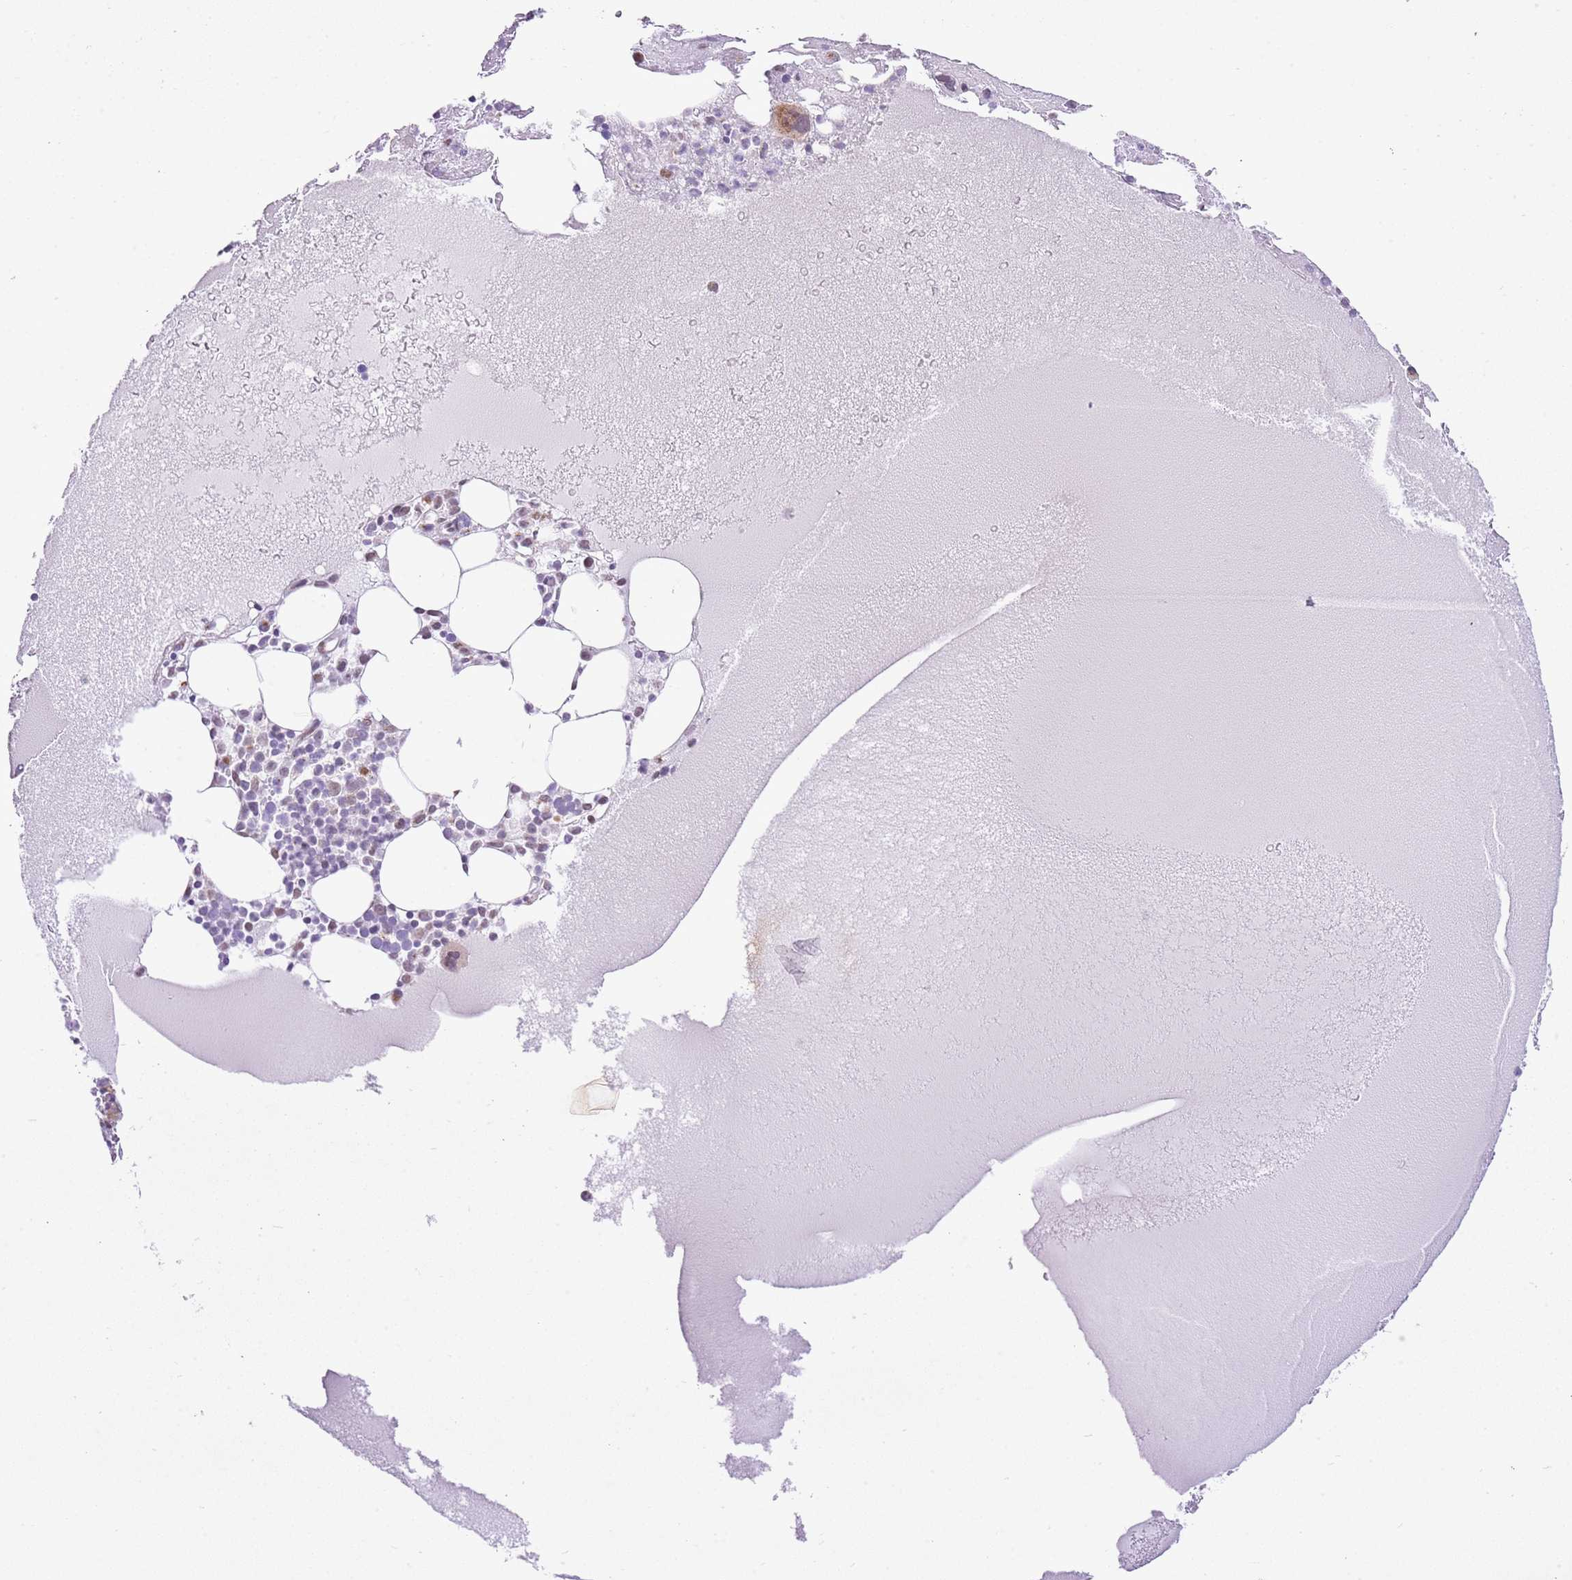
{"staining": {"intensity": "moderate", "quantity": "<25%", "location": "cytoplasmic/membranous,nuclear"}, "tissue": "bone marrow", "cell_type": "Hematopoietic cells", "image_type": "normal", "snomed": [{"axis": "morphology", "description": "Normal tissue, NOS"}, {"axis": "topography", "description": "Bone marrow"}], "caption": "The image demonstrates a brown stain indicating the presence of a protein in the cytoplasmic/membranous,nuclear of hematopoietic cells in bone marrow. (Stains: DAB (3,3'-diaminobenzidine) in brown, nuclei in blue, Microscopy: brightfield microscopy at high magnification).", "gene": "NACC2", "patient": {"sex": "male", "age": 61}}